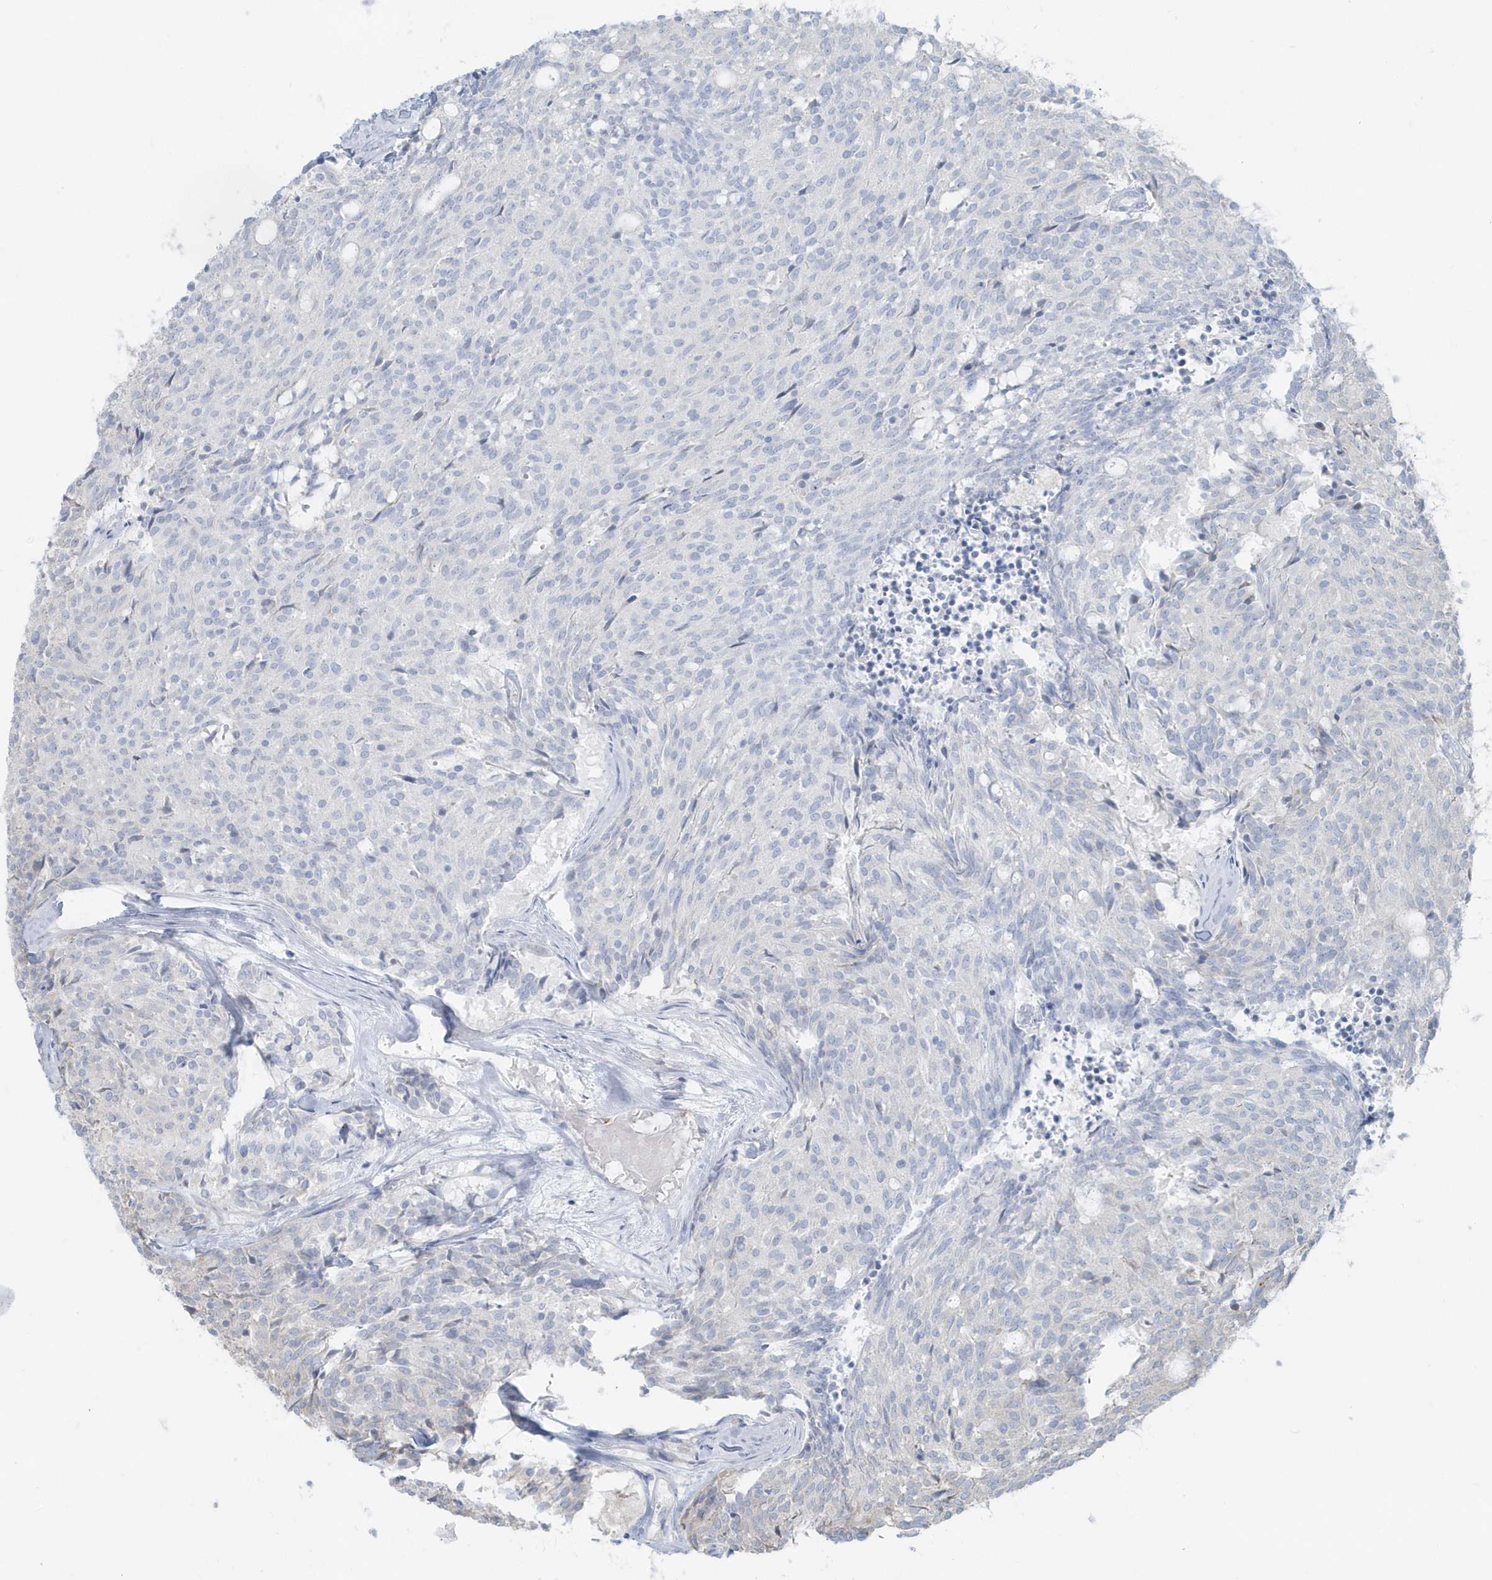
{"staining": {"intensity": "negative", "quantity": "none", "location": "none"}, "tissue": "carcinoid", "cell_type": "Tumor cells", "image_type": "cancer", "snomed": [{"axis": "morphology", "description": "Carcinoid, malignant, NOS"}, {"axis": "topography", "description": "Pancreas"}], "caption": "Immunohistochemistry (IHC) image of human carcinoid (malignant) stained for a protein (brown), which displays no staining in tumor cells. Nuclei are stained in blue.", "gene": "CCNJ", "patient": {"sex": "female", "age": 54}}